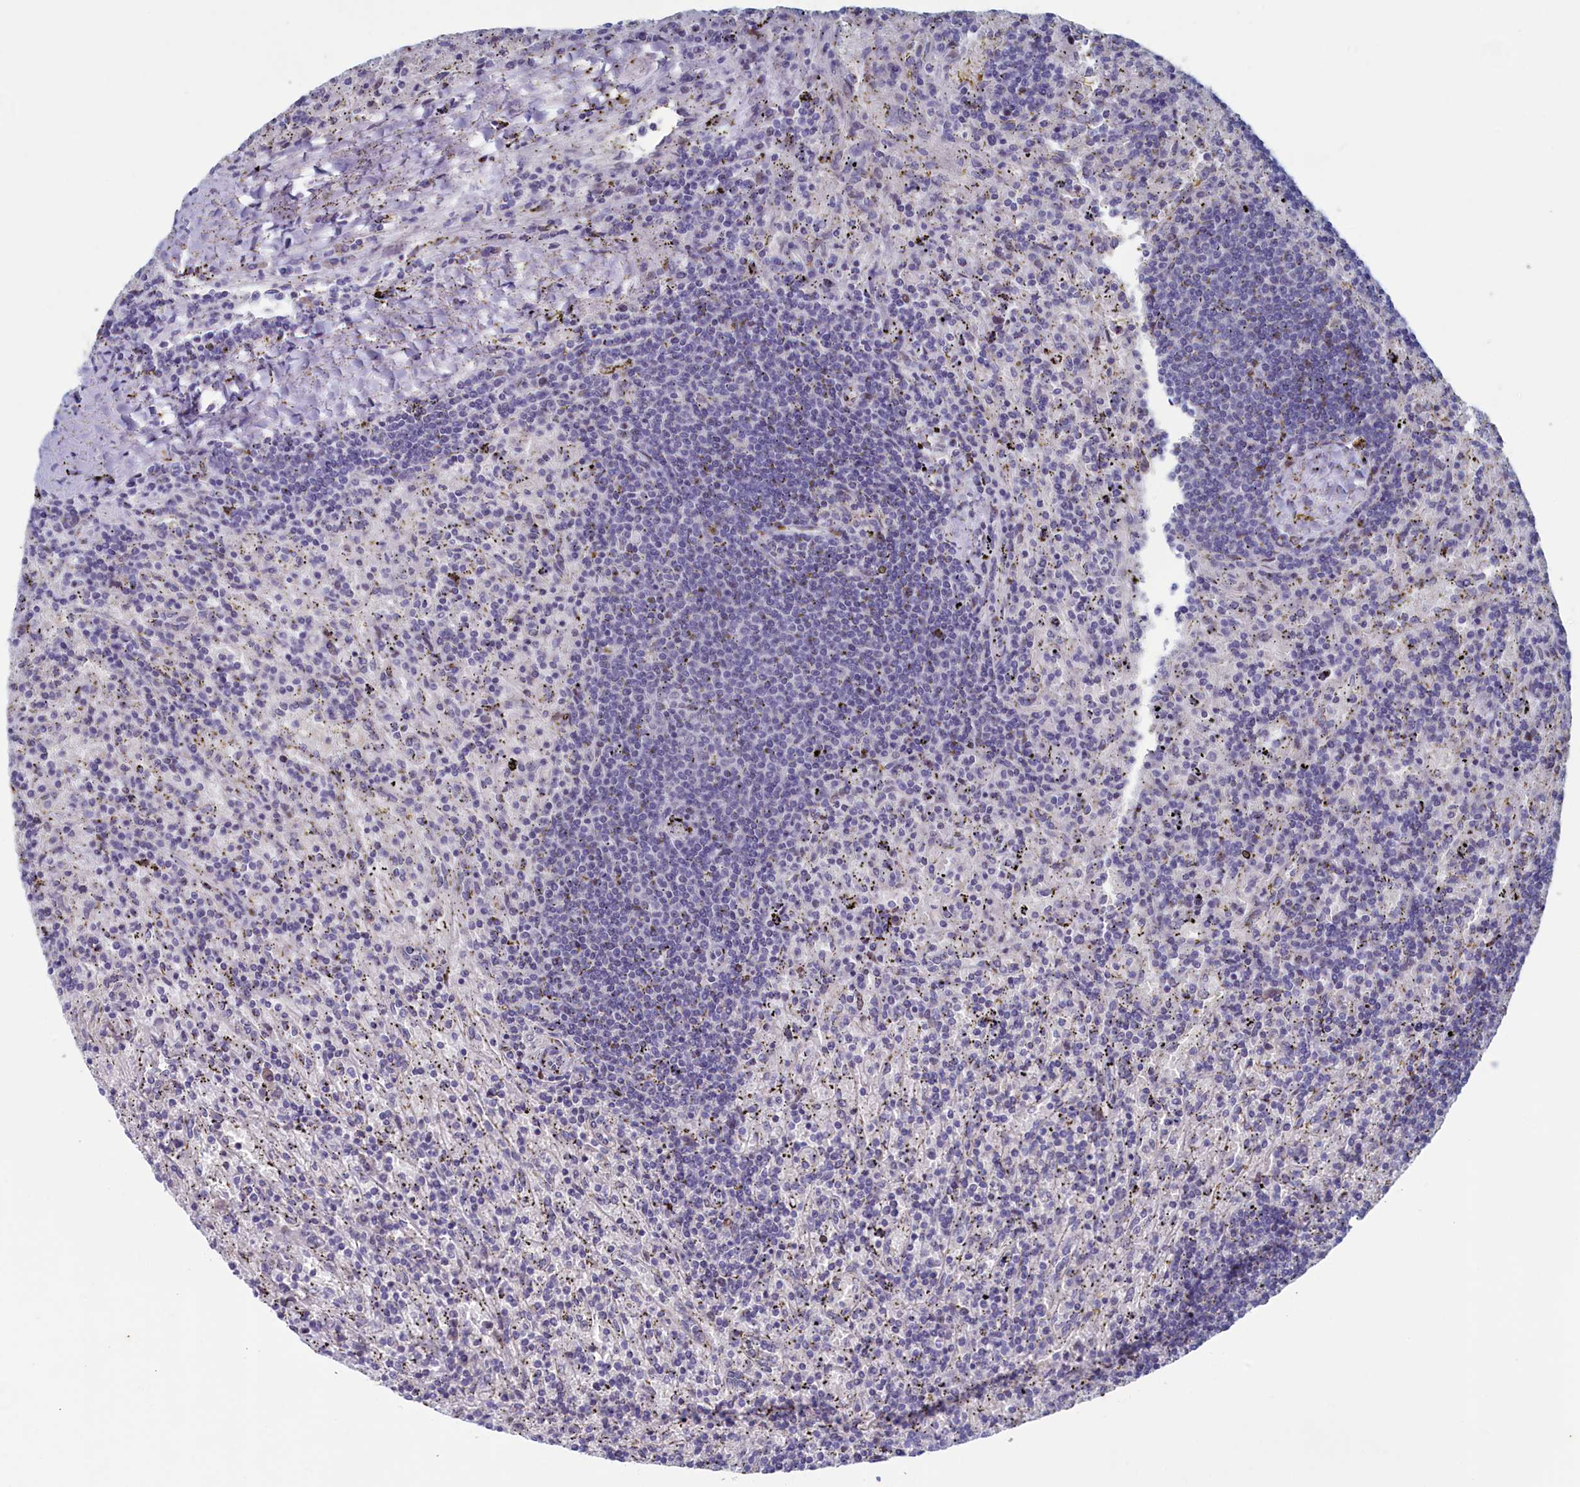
{"staining": {"intensity": "negative", "quantity": "none", "location": "none"}, "tissue": "lymphoma", "cell_type": "Tumor cells", "image_type": "cancer", "snomed": [{"axis": "morphology", "description": "Malignant lymphoma, non-Hodgkin's type, Low grade"}, {"axis": "topography", "description": "Spleen"}], "caption": "DAB immunohistochemical staining of low-grade malignant lymphoma, non-Hodgkin's type shows no significant expression in tumor cells.", "gene": "WDR76", "patient": {"sex": "male", "age": 76}}